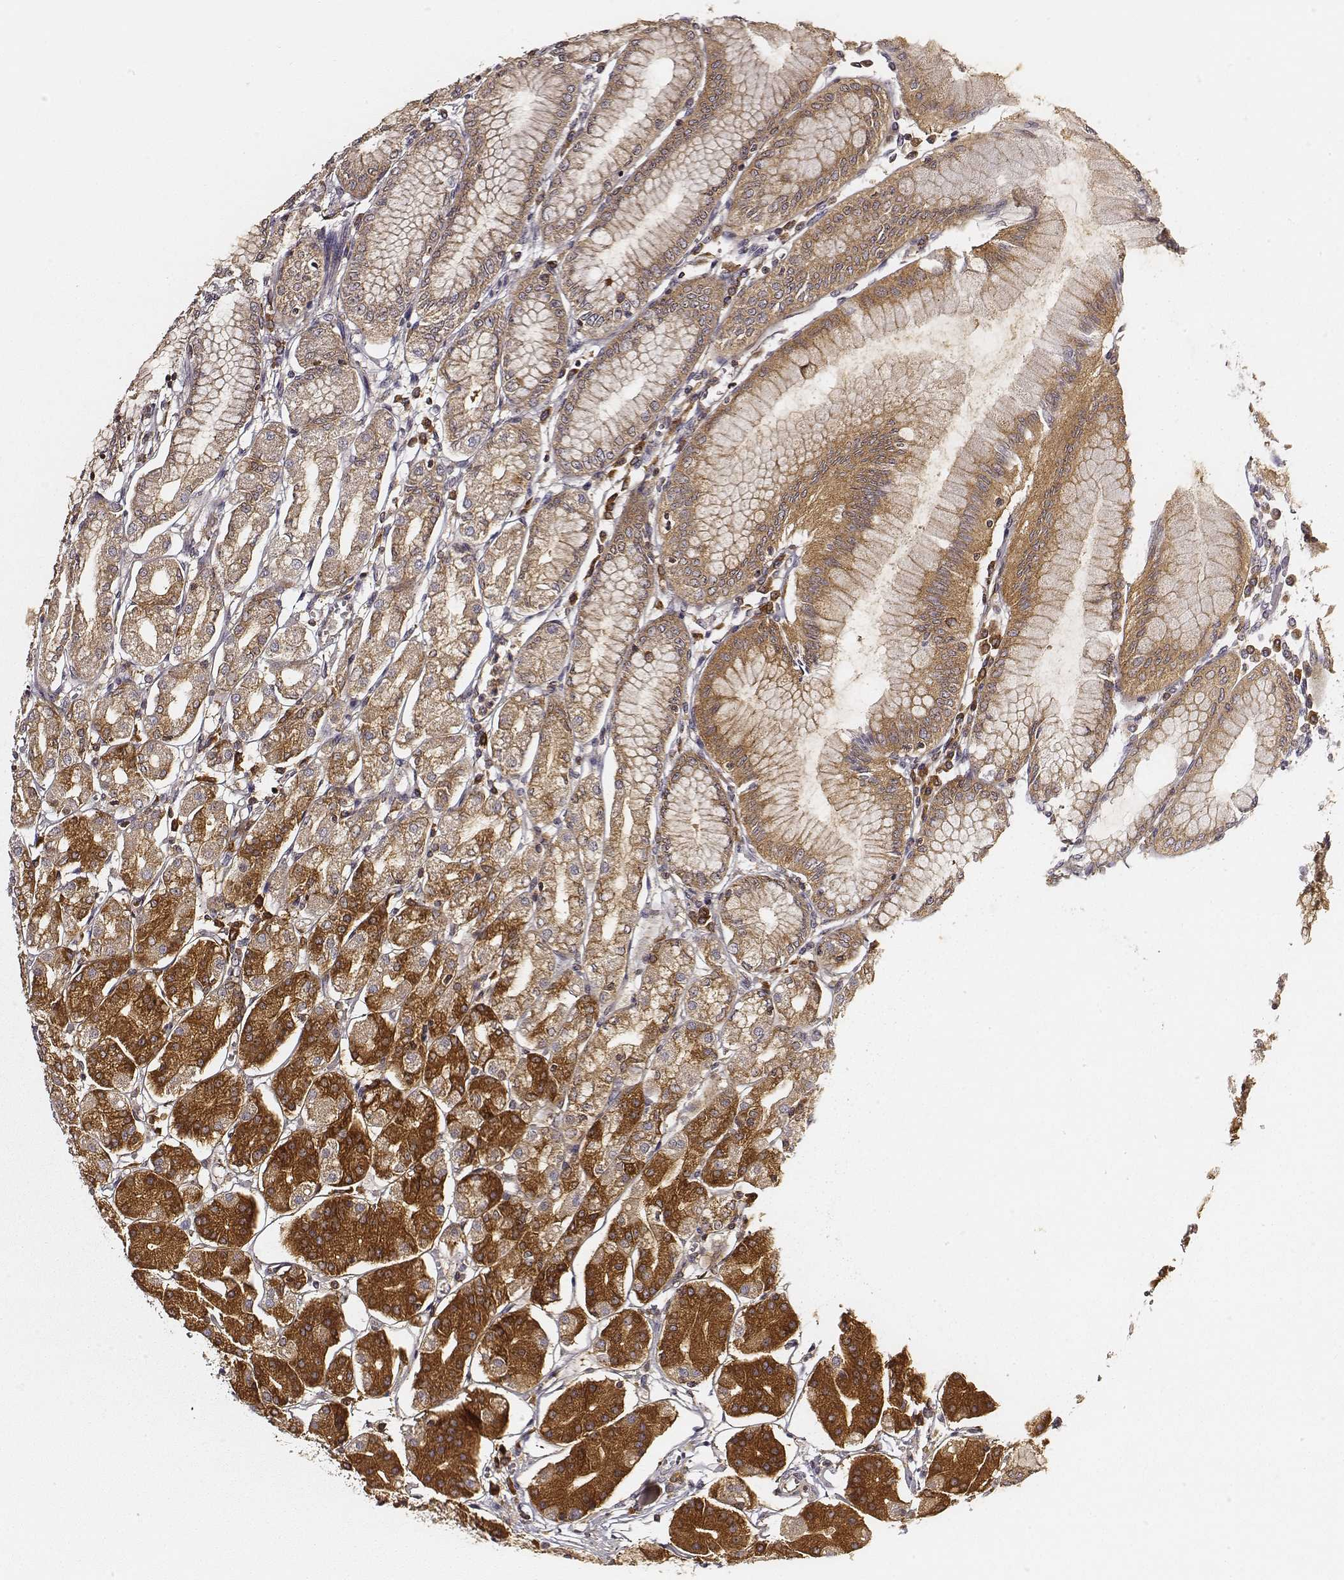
{"staining": {"intensity": "strong", "quantity": ">75%", "location": "cytoplasmic/membranous"}, "tissue": "stomach", "cell_type": "Glandular cells", "image_type": "normal", "snomed": [{"axis": "morphology", "description": "Normal tissue, NOS"}, {"axis": "topography", "description": "Skeletal muscle"}, {"axis": "topography", "description": "Stomach"}], "caption": "Brown immunohistochemical staining in benign human stomach demonstrates strong cytoplasmic/membranous expression in about >75% of glandular cells.", "gene": "CARS1", "patient": {"sex": "female", "age": 57}}